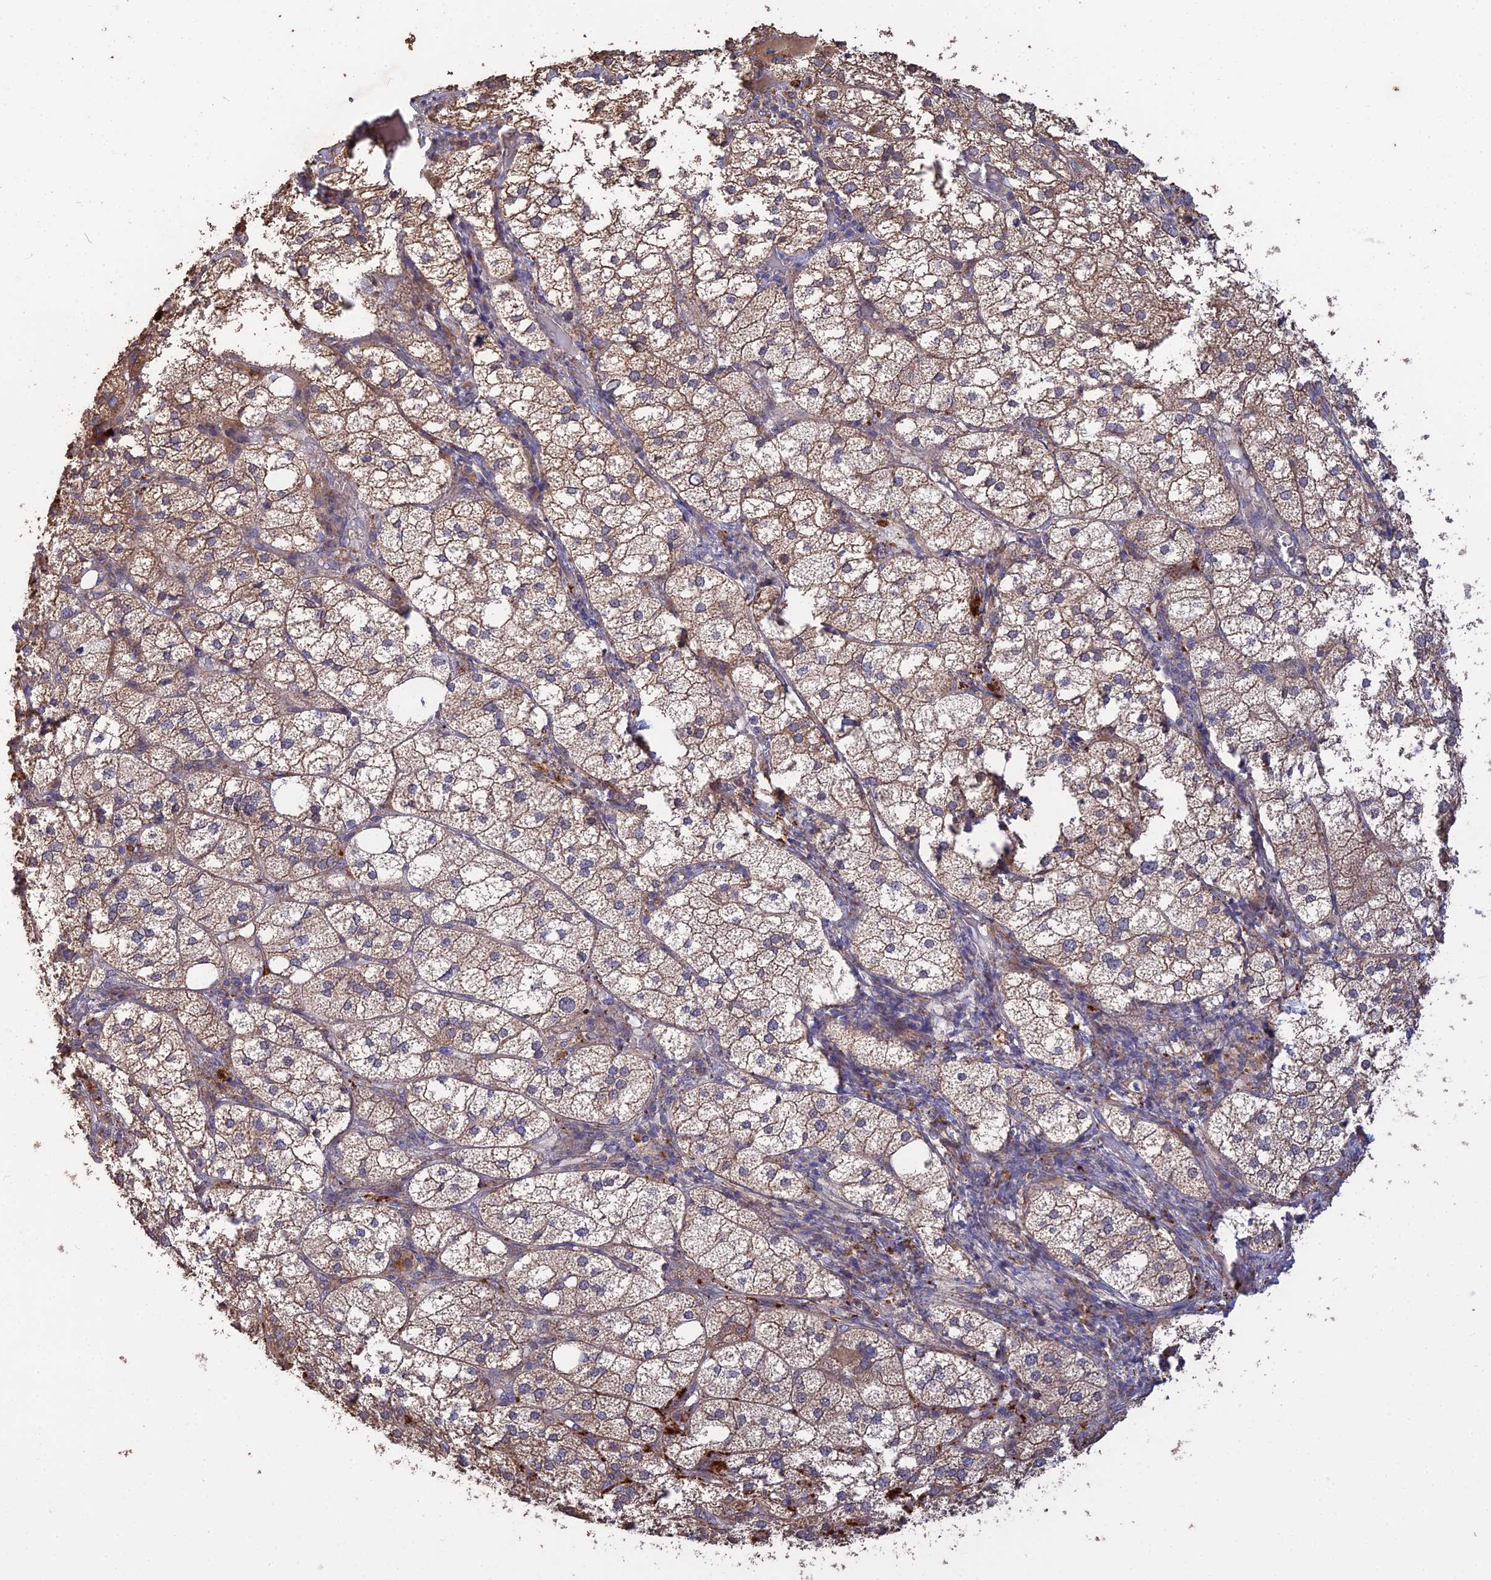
{"staining": {"intensity": "strong", "quantity": "25%-75%", "location": "cytoplasmic/membranous"}, "tissue": "adrenal gland", "cell_type": "Glandular cells", "image_type": "normal", "snomed": [{"axis": "morphology", "description": "Normal tissue, NOS"}, {"axis": "topography", "description": "Adrenal gland"}], "caption": "Immunohistochemistry (IHC) histopathology image of benign adrenal gland stained for a protein (brown), which demonstrates high levels of strong cytoplasmic/membranous positivity in approximately 25%-75% of glandular cells.", "gene": "ARHGAP40", "patient": {"sex": "female", "age": 61}}